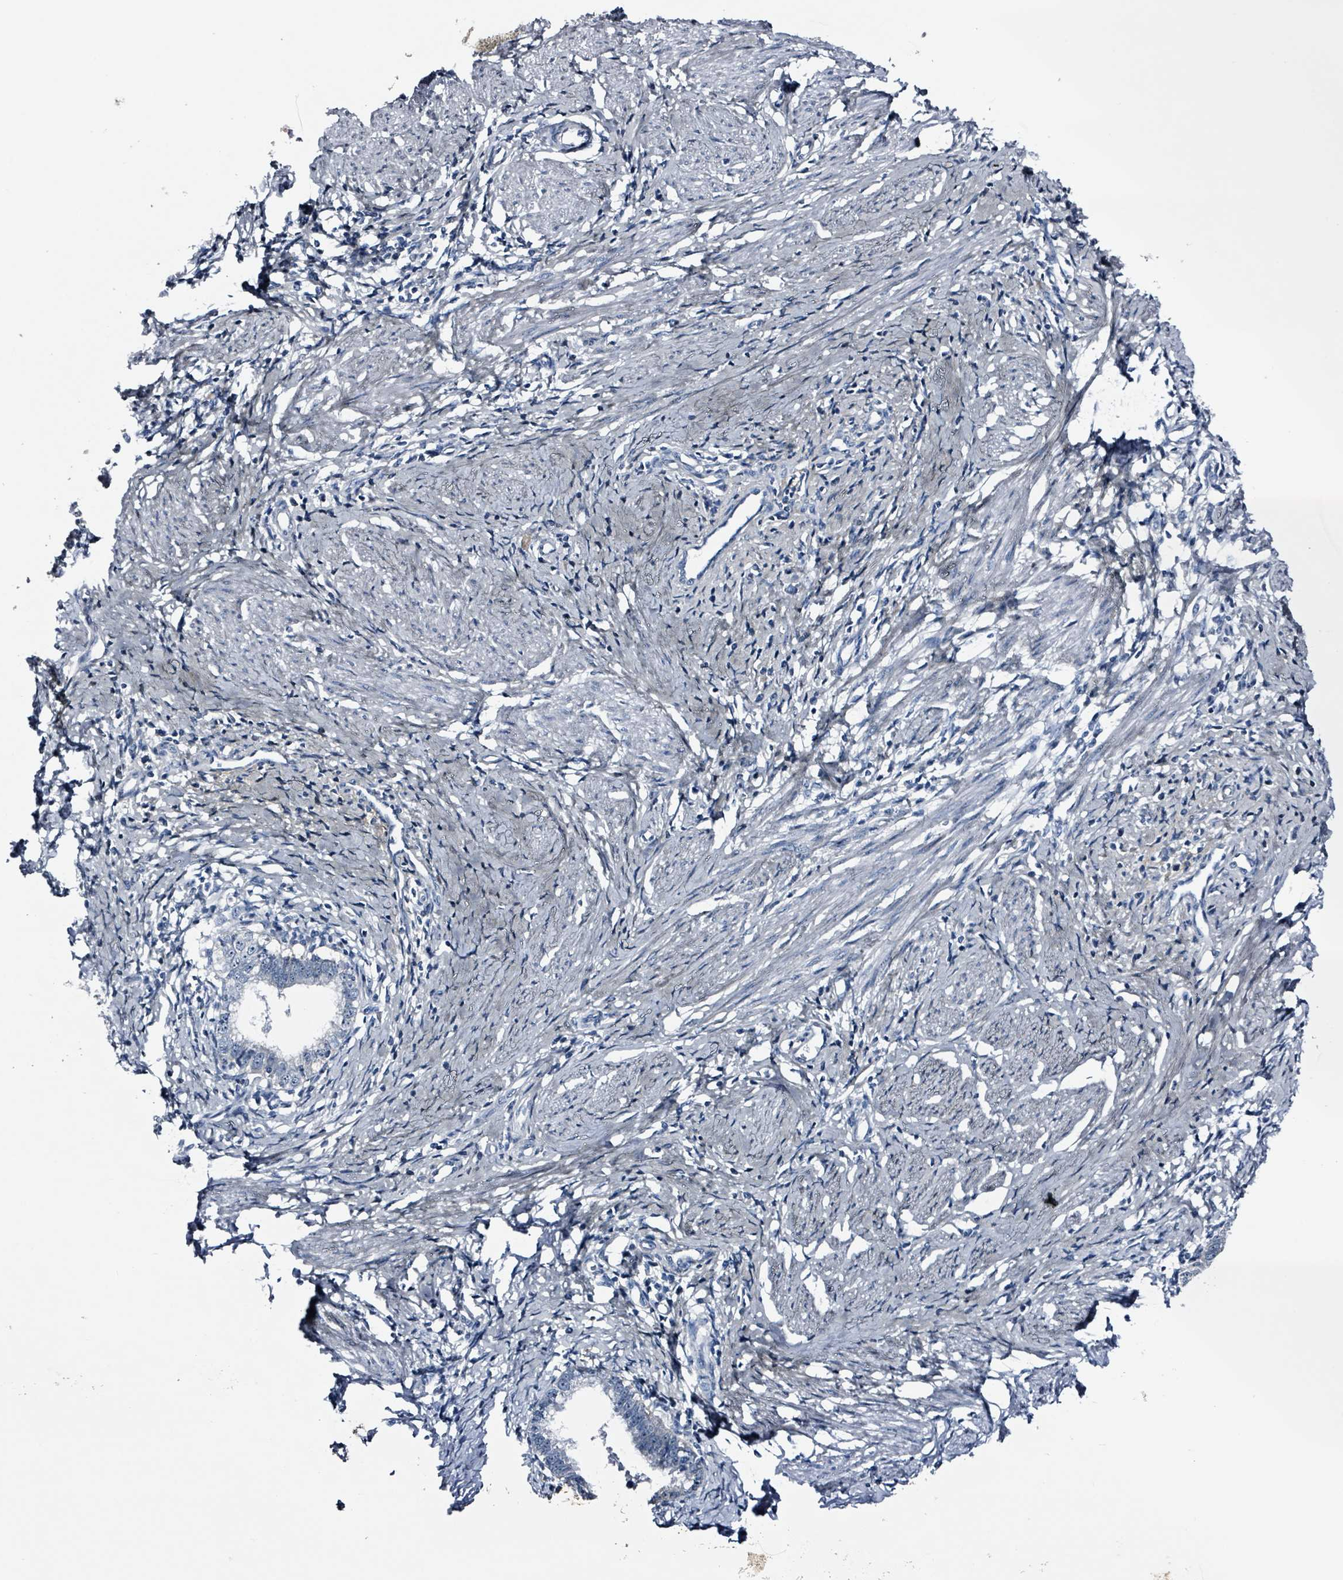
{"staining": {"intensity": "negative", "quantity": "none", "location": "none"}, "tissue": "cervical cancer", "cell_type": "Tumor cells", "image_type": "cancer", "snomed": [{"axis": "morphology", "description": "Adenocarcinoma, NOS"}, {"axis": "topography", "description": "Cervix"}], "caption": "Immunohistochemistry image of human cervical adenocarcinoma stained for a protein (brown), which shows no positivity in tumor cells.", "gene": "CA9", "patient": {"sex": "female", "age": 36}}